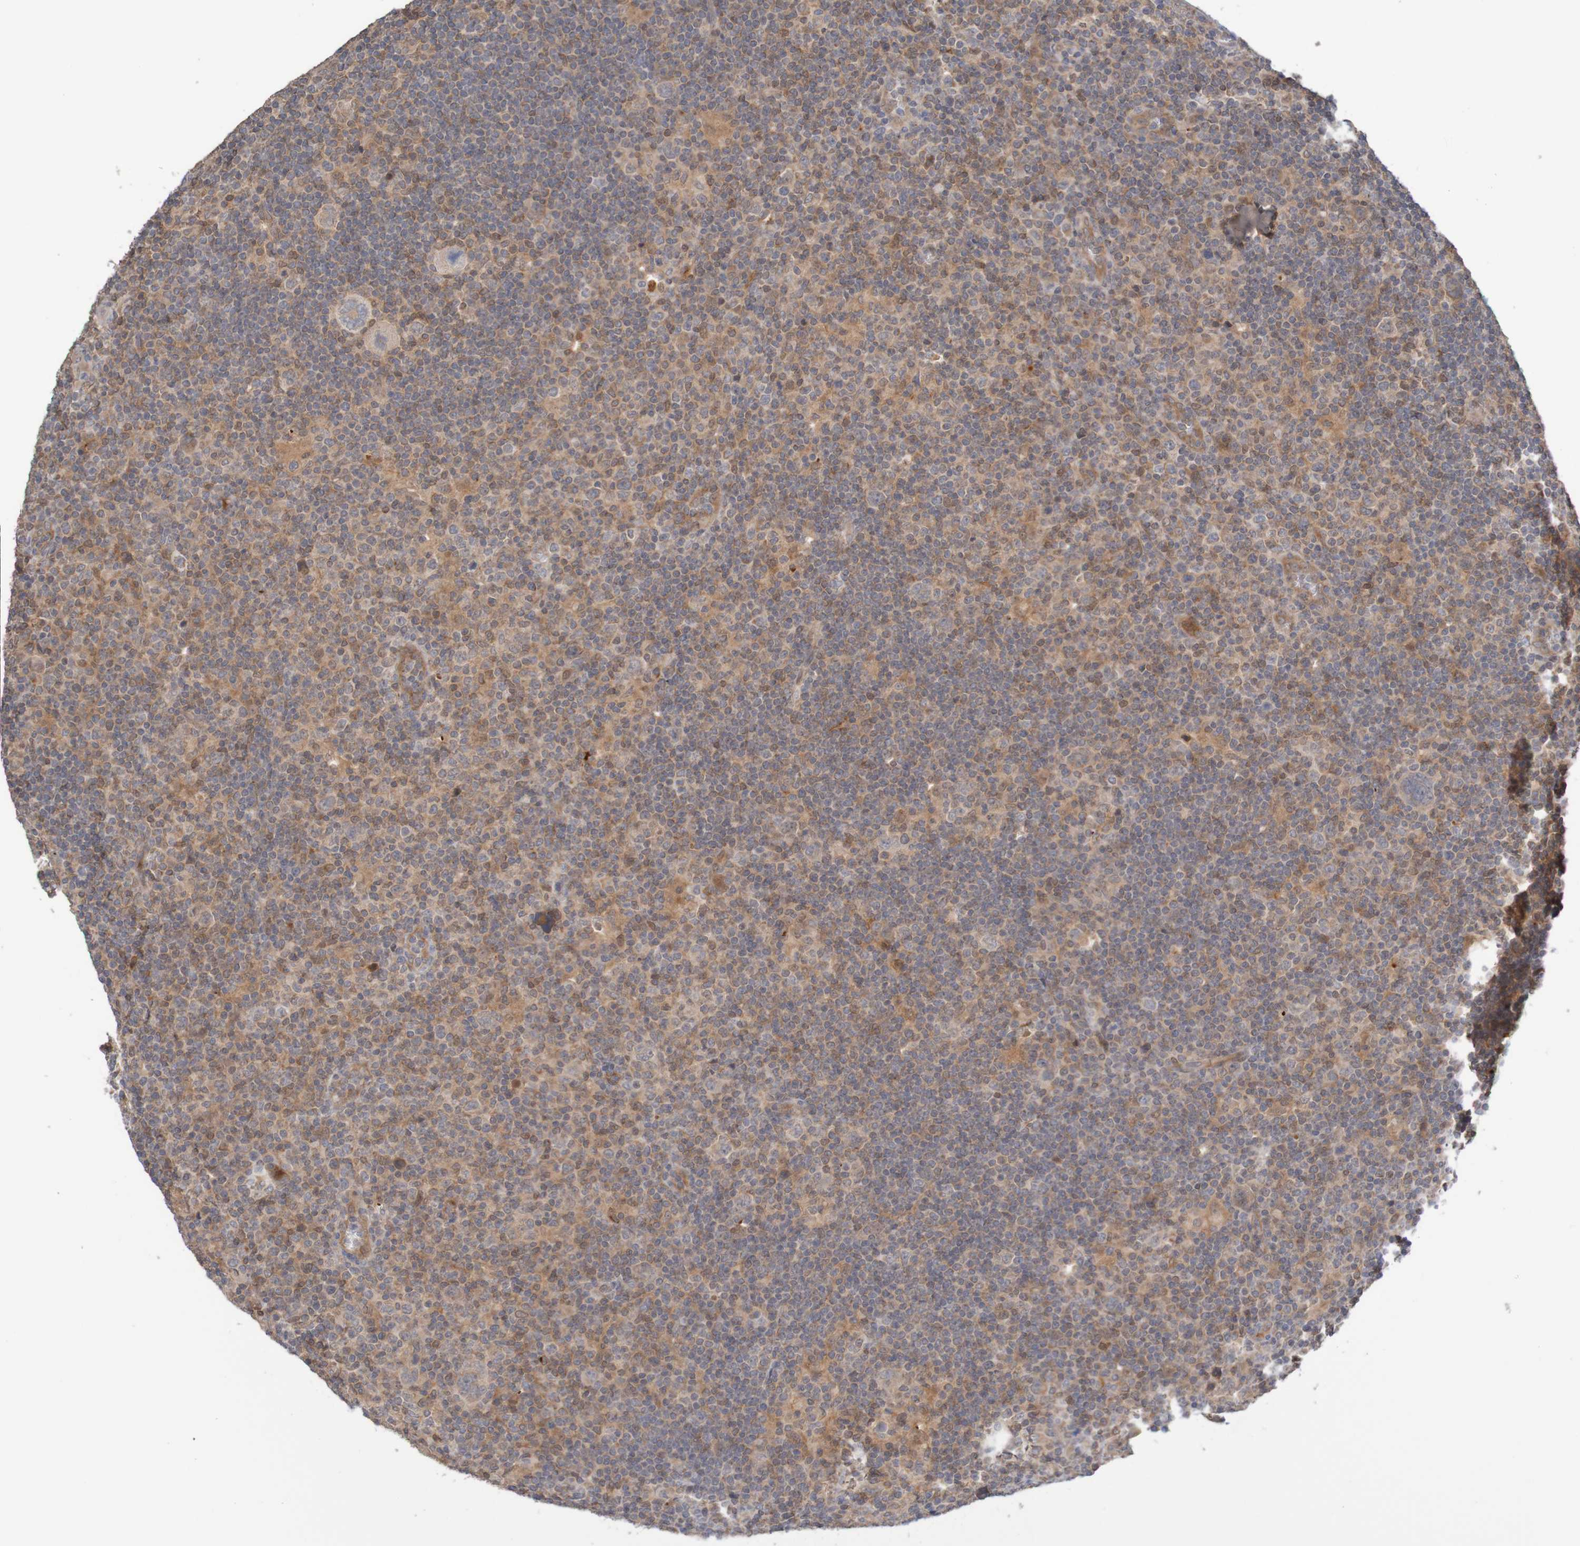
{"staining": {"intensity": "weak", "quantity": ">75%", "location": "cytoplasmic/membranous"}, "tissue": "lymphoma", "cell_type": "Tumor cells", "image_type": "cancer", "snomed": [{"axis": "morphology", "description": "Hodgkin's disease, NOS"}, {"axis": "topography", "description": "Lymph node"}], "caption": "IHC histopathology image of Hodgkin's disease stained for a protein (brown), which demonstrates low levels of weak cytoplasmic/membranous staining in approximately >75% of tumor cells.", "gene": "ANKK1", "patient": {"sex": "female", "age": 57}}